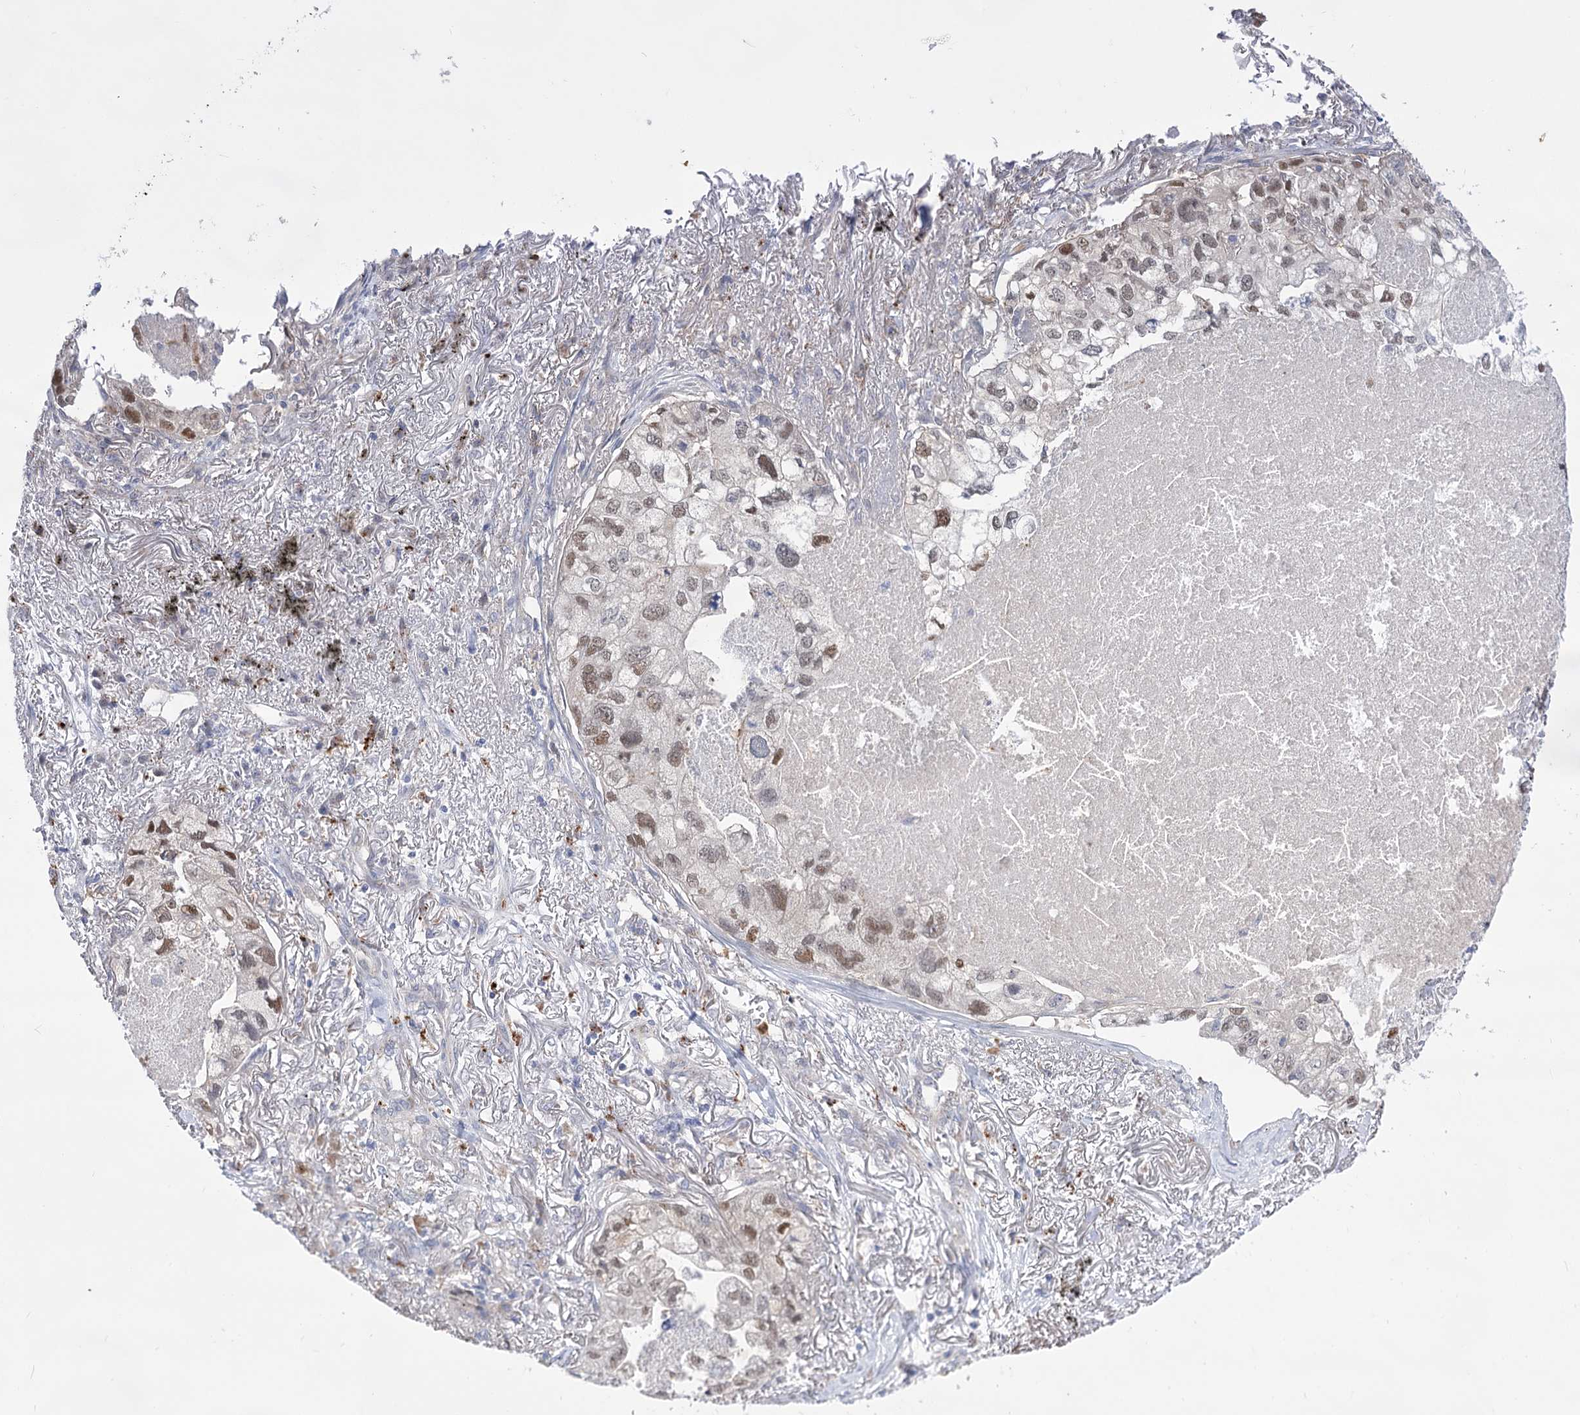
{"staining": {"intensity": "moderate", "quantity": "25%-75%", "location": "nuclear"}, "tissue": "lung cancer", "cell_type": "Tumor cells", "image_type": "cancer", "snomed": [{"axis": "morphology", "description": "Adenocarcinoma, NOS"}, {"axis": "topography", "description": "Lung"}], "caption": "Lung cancer was stained to show a protein in brown. There is medium levels of moderate nuclear staining in approximately 25%-75% of tumor cells.", "gene": "SIAE", "patient": {"sex": "male", "age": 65}}